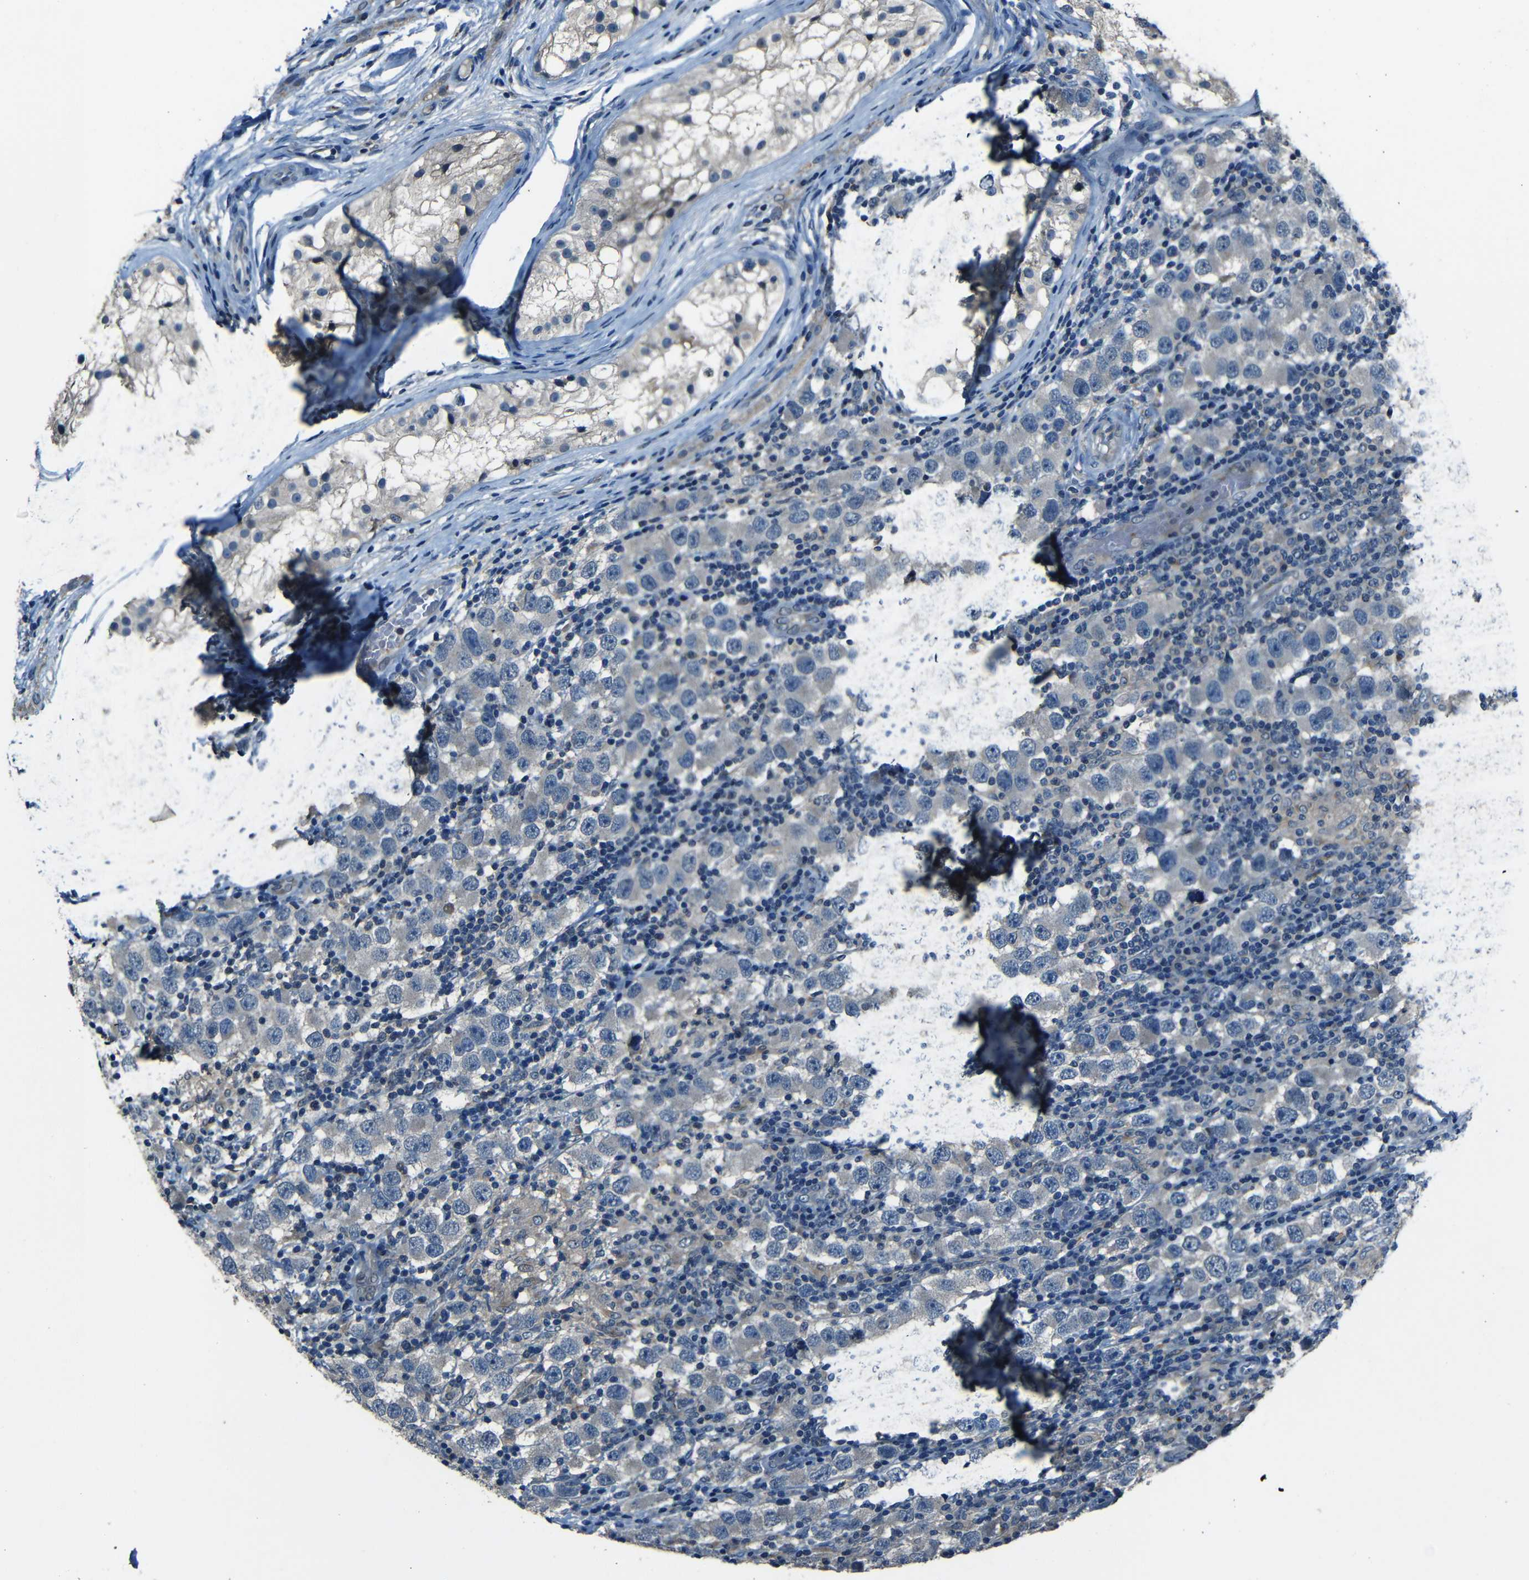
{"staining": {"intensity": "negative", "quantity": "none", "location": "none"}, "tissue": "testis cancer", "cell_type": "Tumor cells", "image_type": "cancer", "snomed": [{"axis": "morphology", "description": "Carcinoma, Embryonal, NOS"}, {"axis": "topography", "description": "Testis"}], "caption": "Embryonal carcinoma (testis) was stained to show a protein in brown. There is no significant staining in tumor cells. The staining is performed using DAB brown chromogen with nuclei counter-stained in using hematoxylin.", "gene": "SLA", "patient": {"sex": "male", "age": 21}}